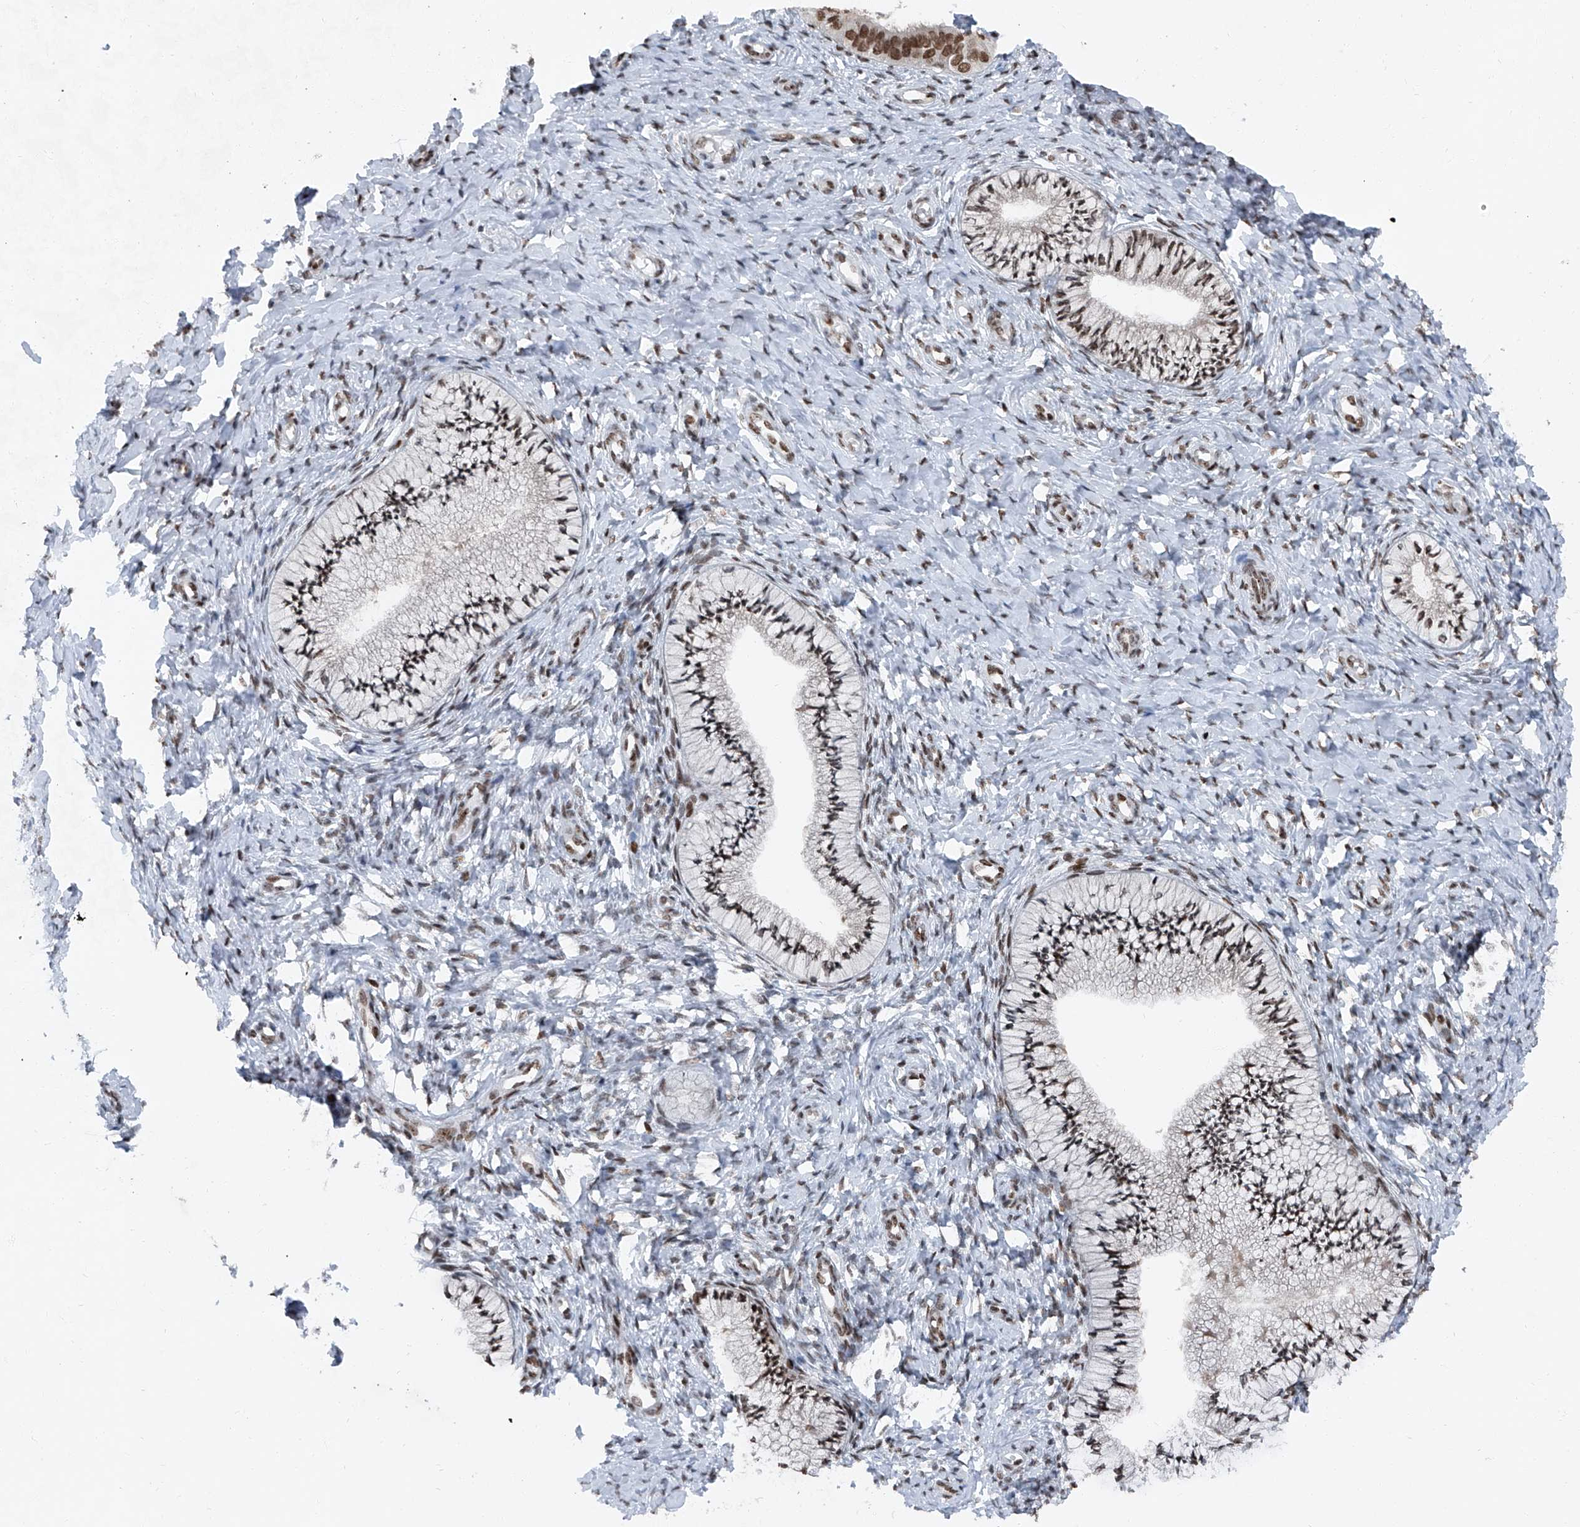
{"staining": {"intensity": "moderate", "quantity": "25%-75%", "location": "nuclear"}, "tissue": "cervix", "cell_type": "Glandular cells", "image_type": "normal", "snomed": [{"axis": "morphology", "description": "Normal tissue, NOS"}, {"axis": "topography", "description": "Cervix"}], "caption": "Immunohistochemical staining of benign human cervix demonstrates 25%-75% levels of moderate nuclear protein staining in approximately 25%-75% of glandular cells. The protein of interest is shown in brown color, while the nuclei are stained blue.", "gene": "BMI1", "patient": {"sex": "female", "age": 36}}